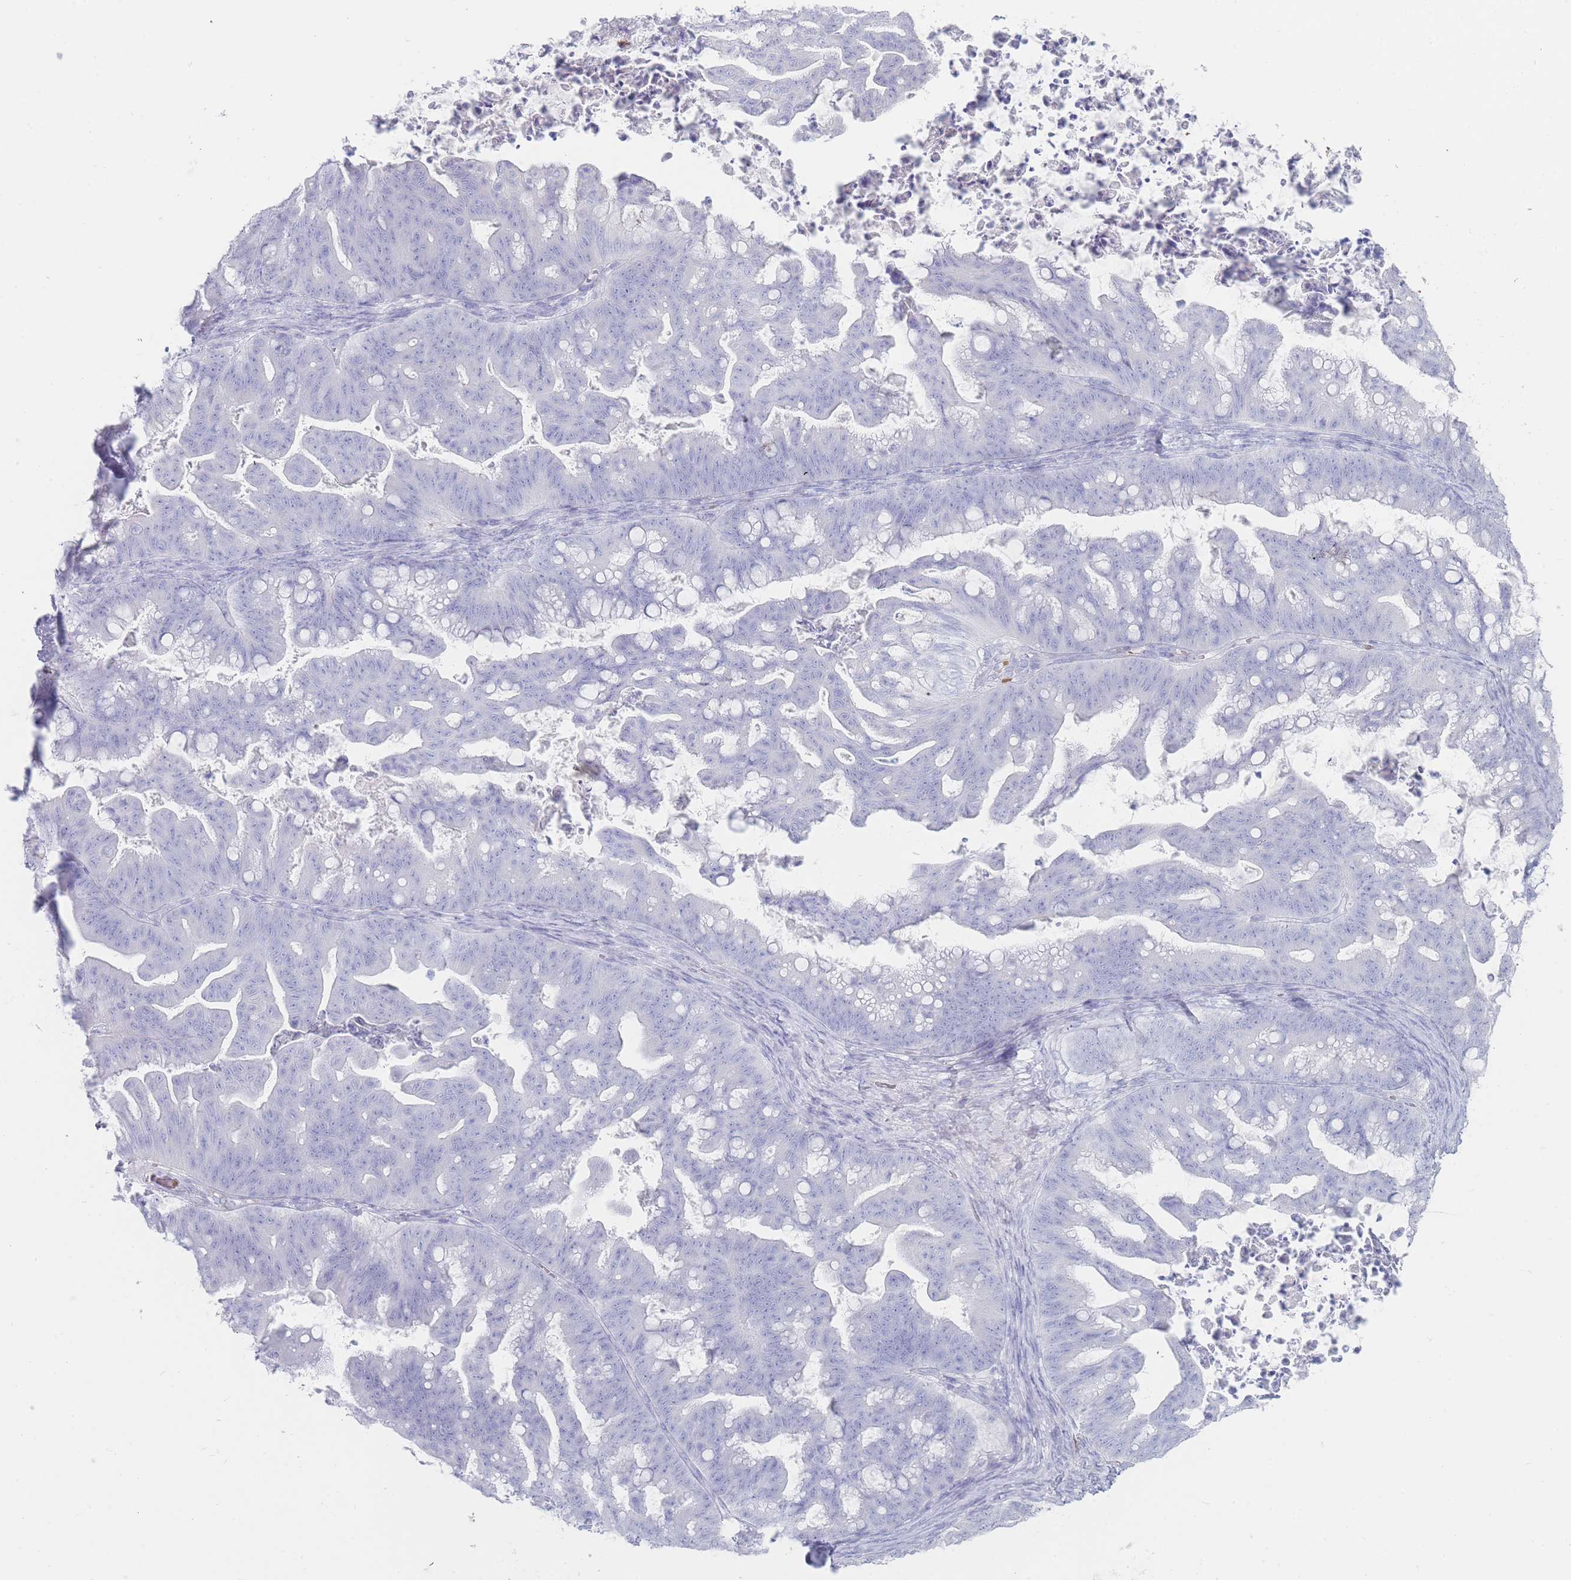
{"staining": {"intensity": "negative", "quantity": "none", "location": "none"}, "tissue": "ovarian cancer", "cell_type": "Tumor cells", "image_type": "cancer", "snomed": [{"axis": "morphology", "description": "Cystadenocarcinoma, mucinous, NOS"}, {"axis": "topography", "description": "Ovary"}], "caption": "Photomicrograph shows no protein positivity in tumor cells of ovarian mucinous cystadenocarcinoma tissue. (Brightfield microscopy of DAB (3,3'-diaminobenzidine) immunohistochemistry at high magnification).", "gene": "HBG2", "patient": {"sex": "female", "age": 67}}